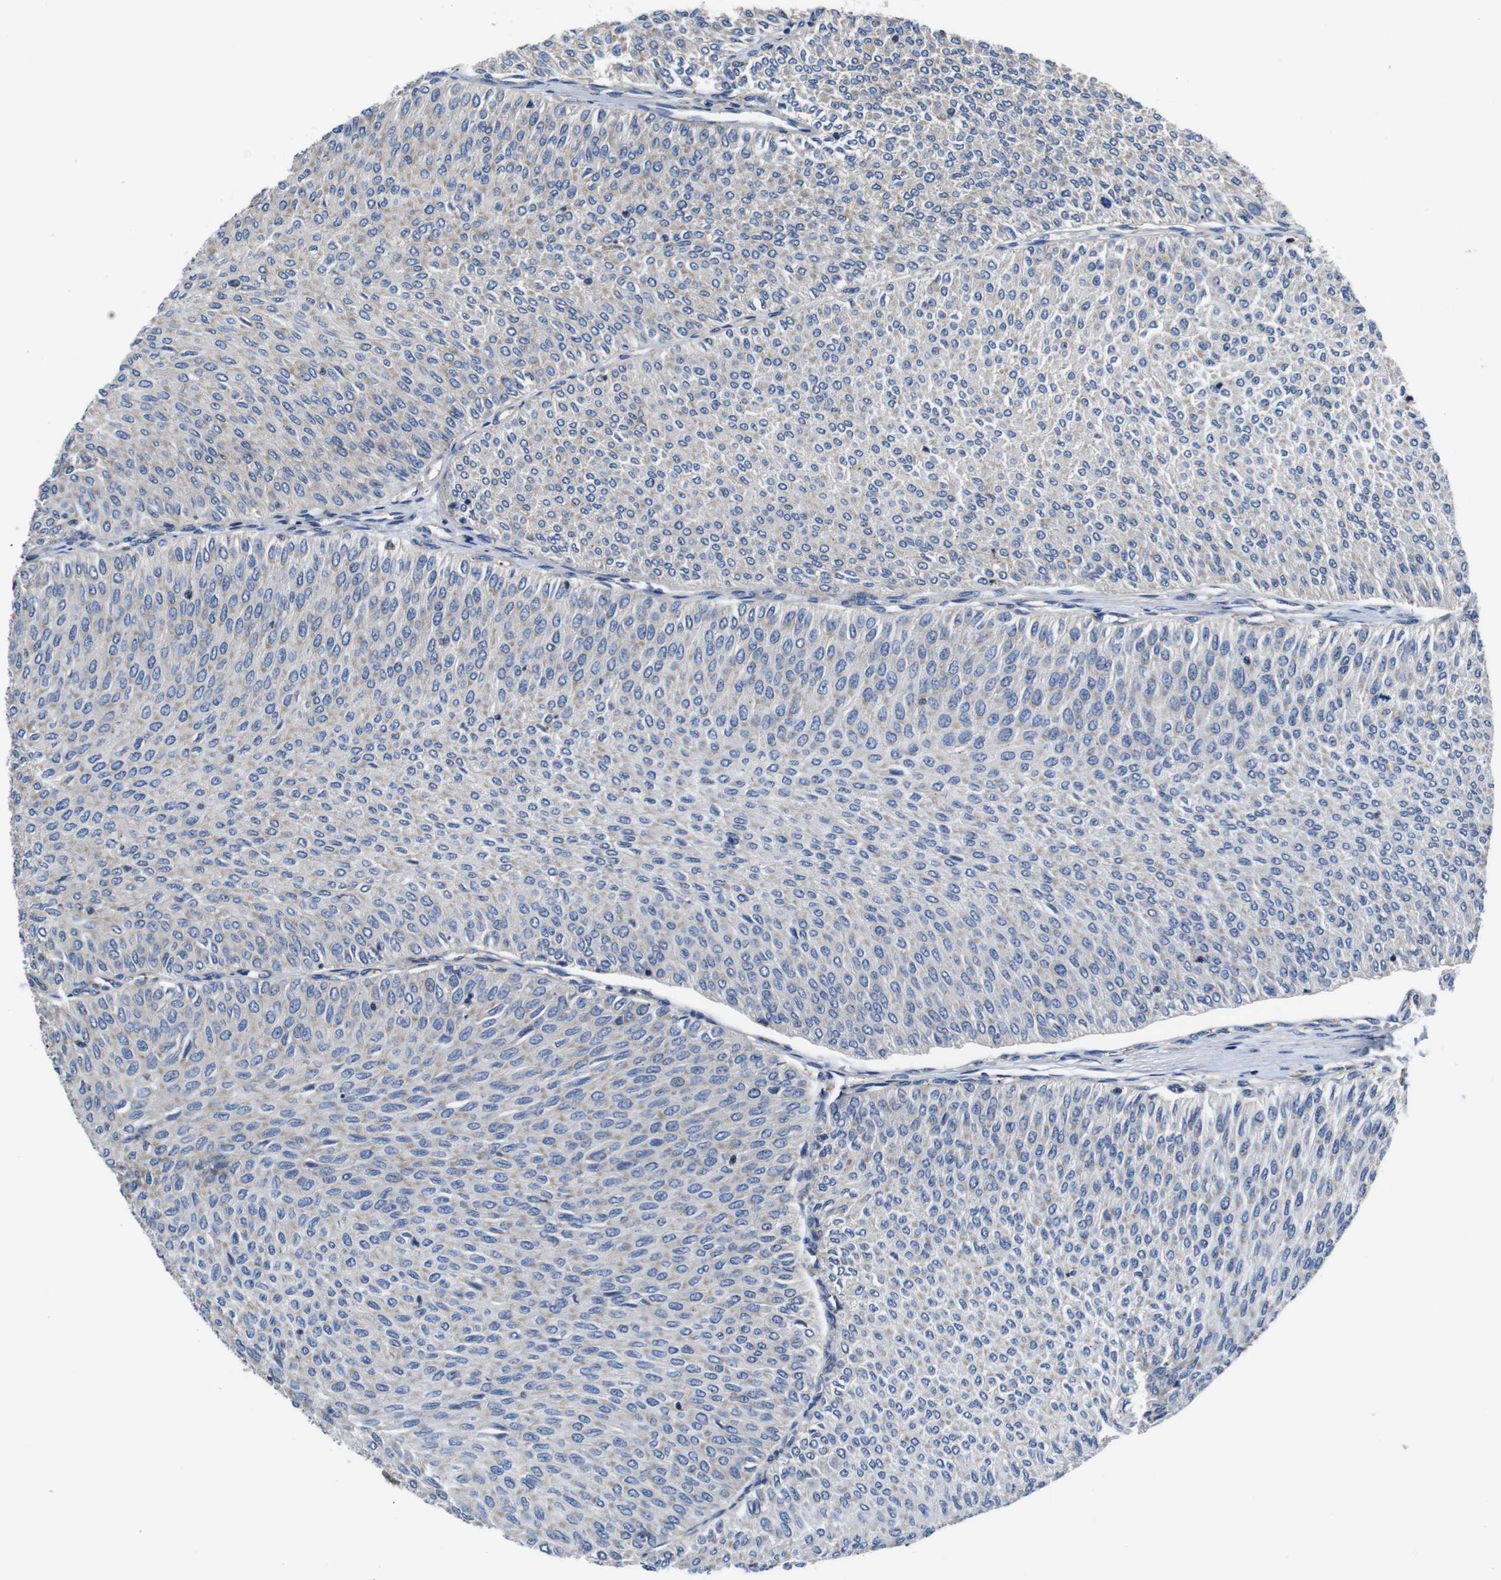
{"staining": {"intensity": "negative", "quantity": "none", "location": "none"}, "tissue": "urothelial cancer", "cell_type": "Tumor cells", "image_type": "cancer", "snomed": [{"axis": "morphology", "description": "Urothelial carcinoma, Low grade"}, {"axis": "topography", "description": "Urinary bladder"}], "caption": "A histopathology image of low-grade urothelial carcinoma stained for a protein exhibits no brown staining in tumor cells. Brightfield microscopy of IHC stained with DAB (3,3'-diaminobenzidine) (brown) and hematoxylin (blue), captured at high magnification.", "gene": "MARCHF7", "patient": {"sex": "male", "age": 78}}